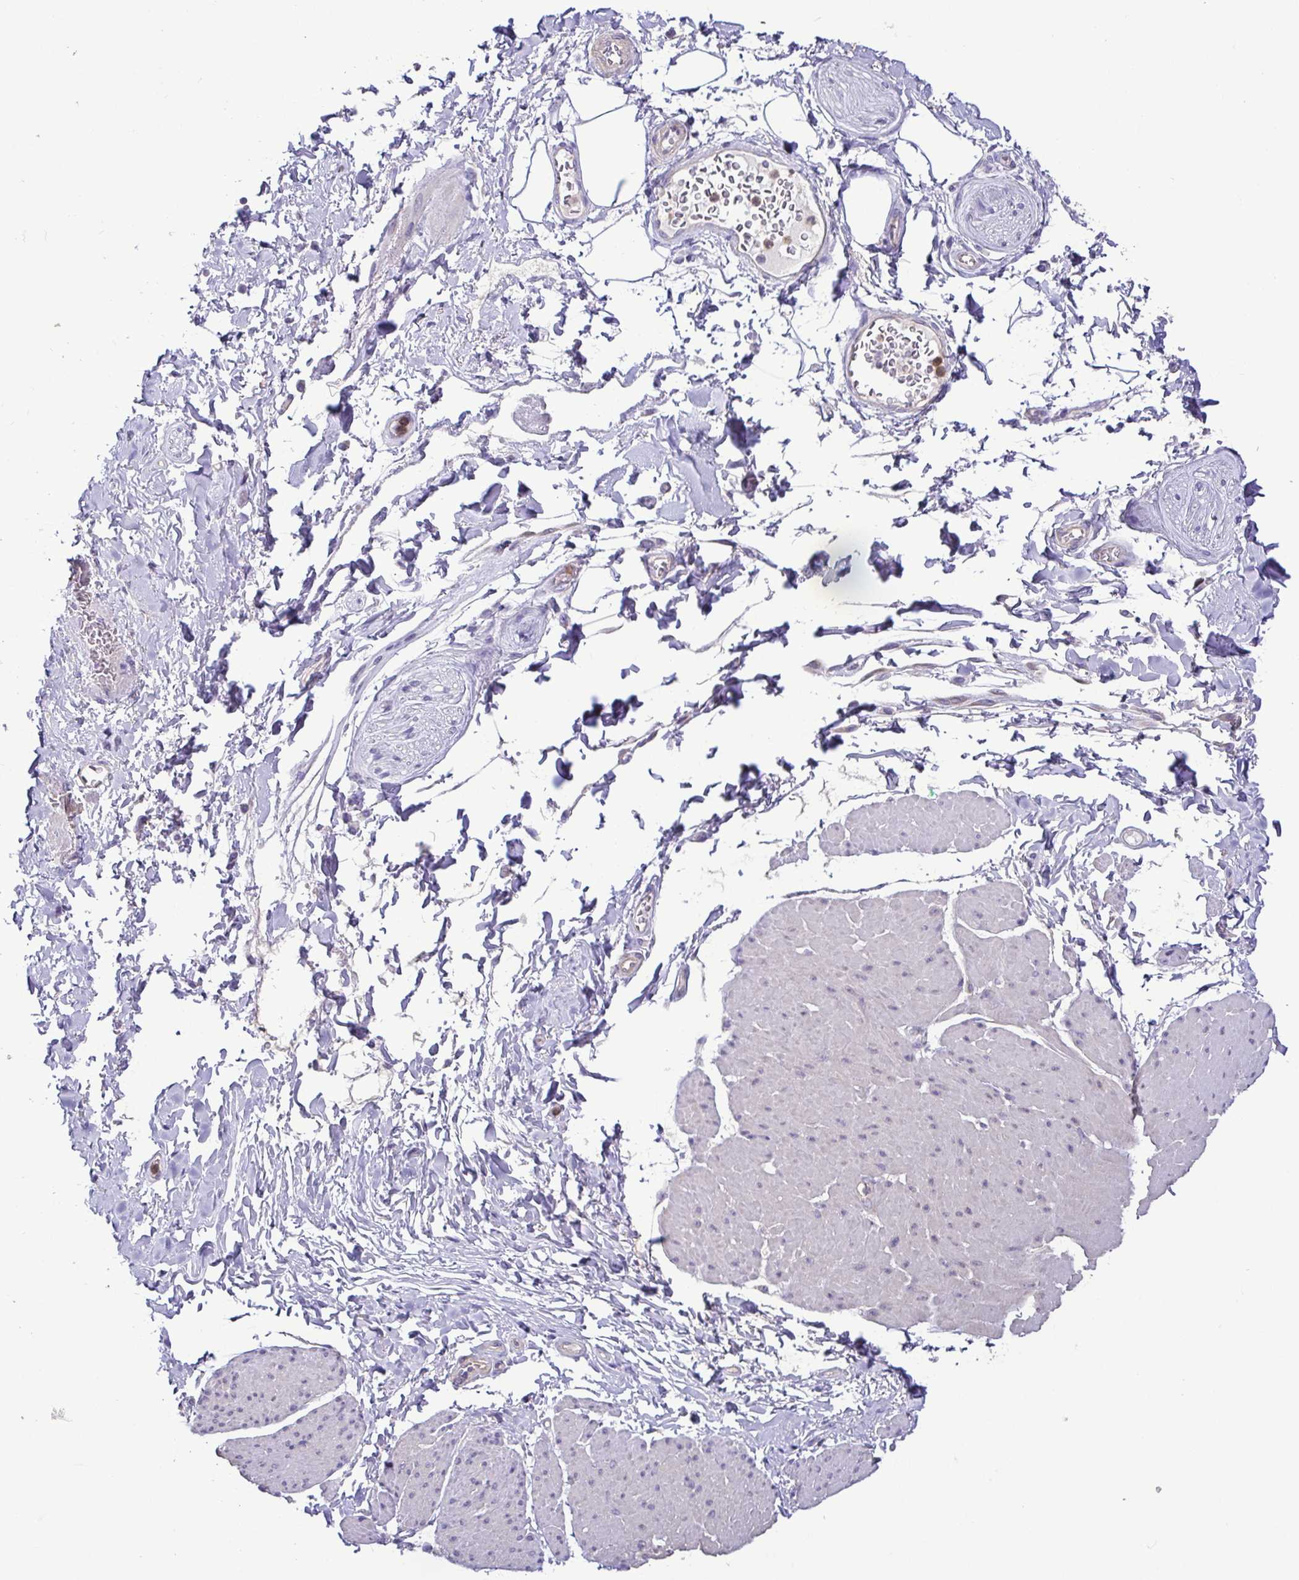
{"staining": {"intensity": "negative", "quantity": "none", "location": "none"}, "tissue": "adipose tissue", "cell_type": "Adipocytes", "image_type": "normal", "snomed": [{"axis": "morphology", "description": "Normal tissue, NOS"}, {"axis": "topography", "description": "Urinary bladder"}, {"axis": "topography", "description": "Peripheral nerve tissue"}], "caption": "Immunohistochemistry (IHC) histopathology image of unremarkable adipose tissue stained for a protein (brown), which demonstrates no positivity in adipocytes.", "gene": "MYL10", "patient": {"sex": "female", "age": 60}}